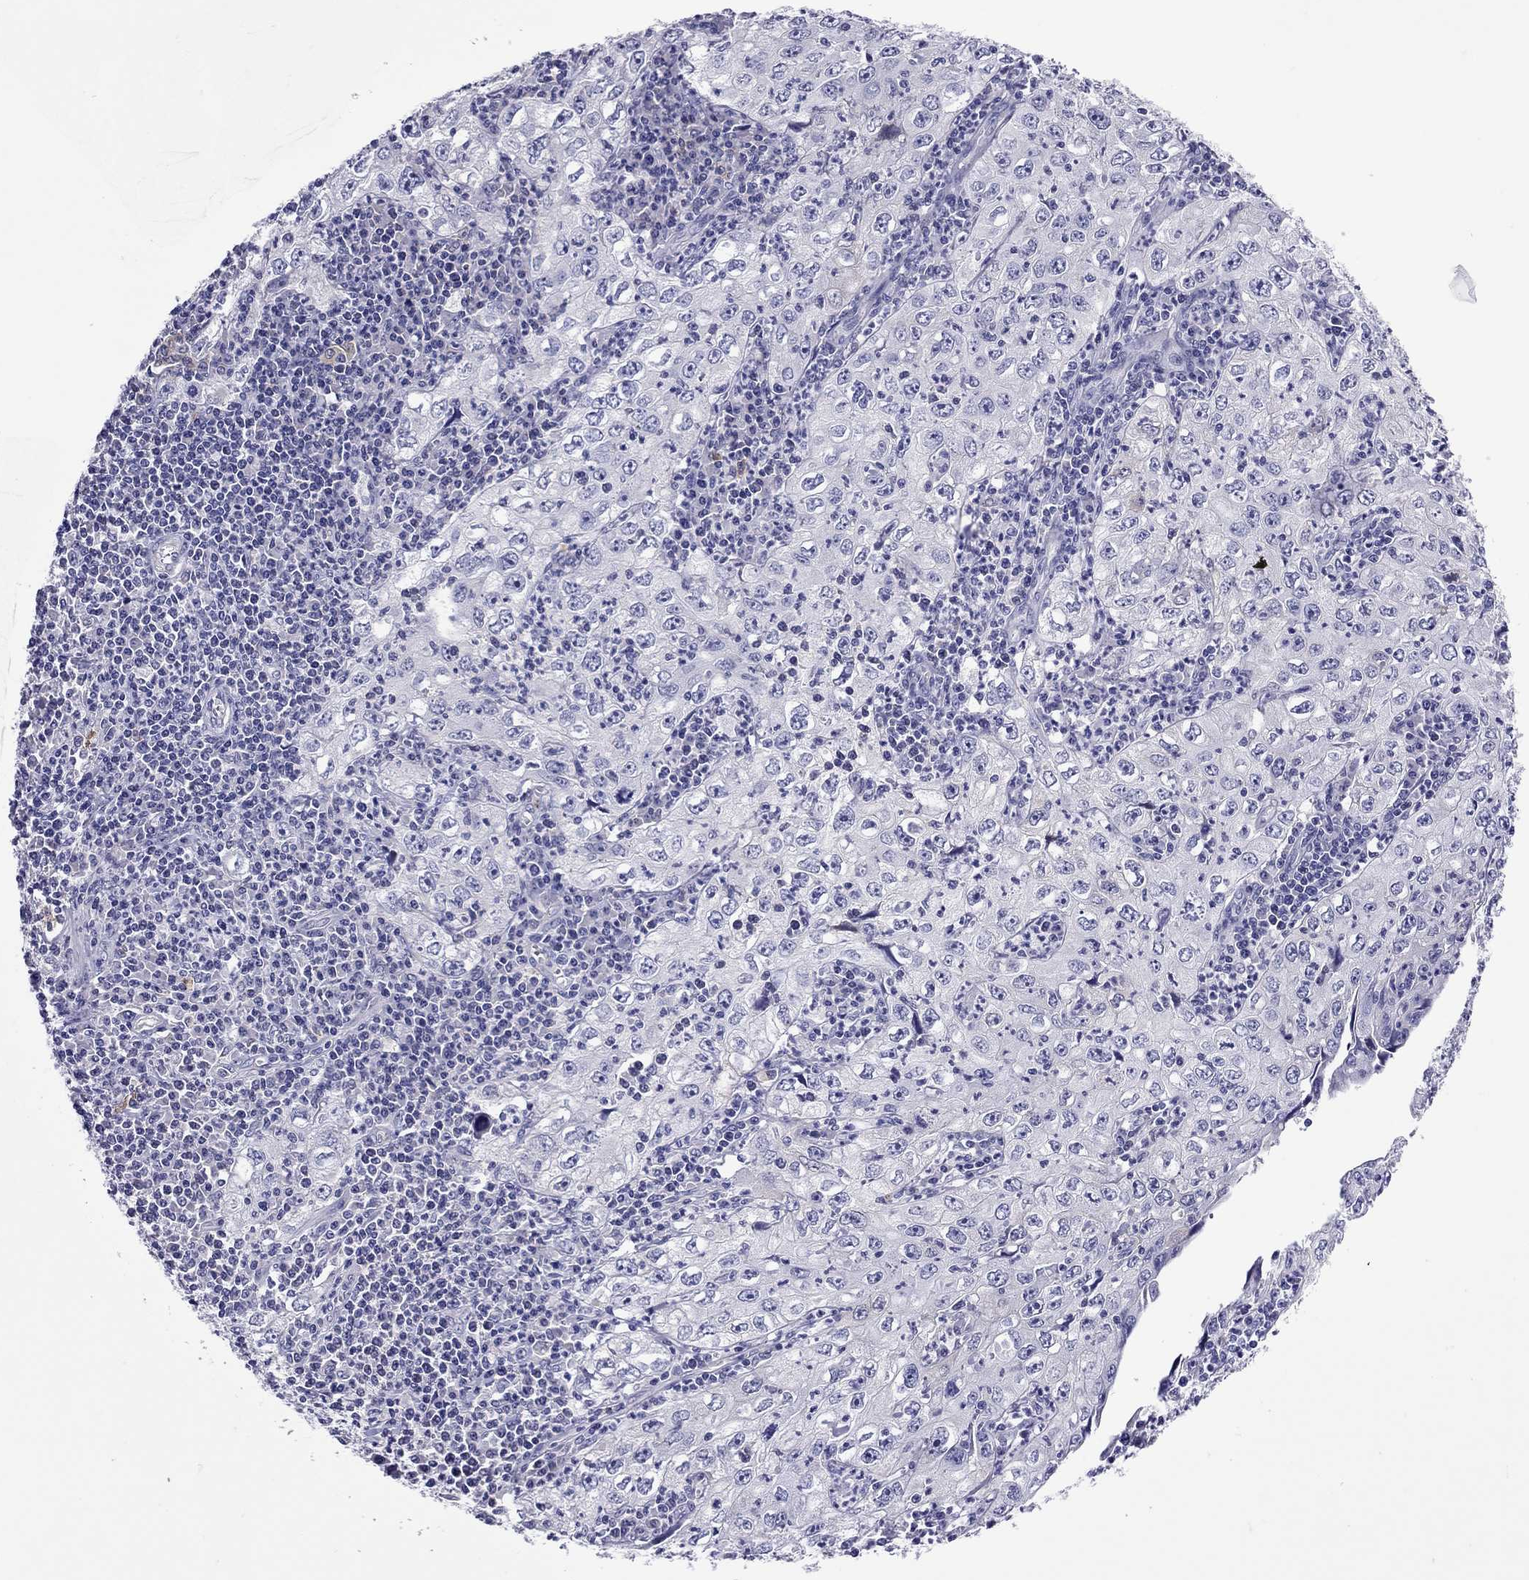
{"staining": {"intensity": "negative", "quantity": "none", "location": "none"}, "tissue": "cervical cancer", "cell_type": "Tumor cells", "image_type": "cancer", "snomed": [{"axis": "morphology", "description": "Squamous cell carcinoma, NOS"}, {"axis": "topography", "description": "Cervix"}], "caption": "Cervical cancer stained for a protein using immunohistochemistry demonstrates no staining tumor cells.", "gene": "ADORA2A", "patient": {"sex": "female", "age": 24}}